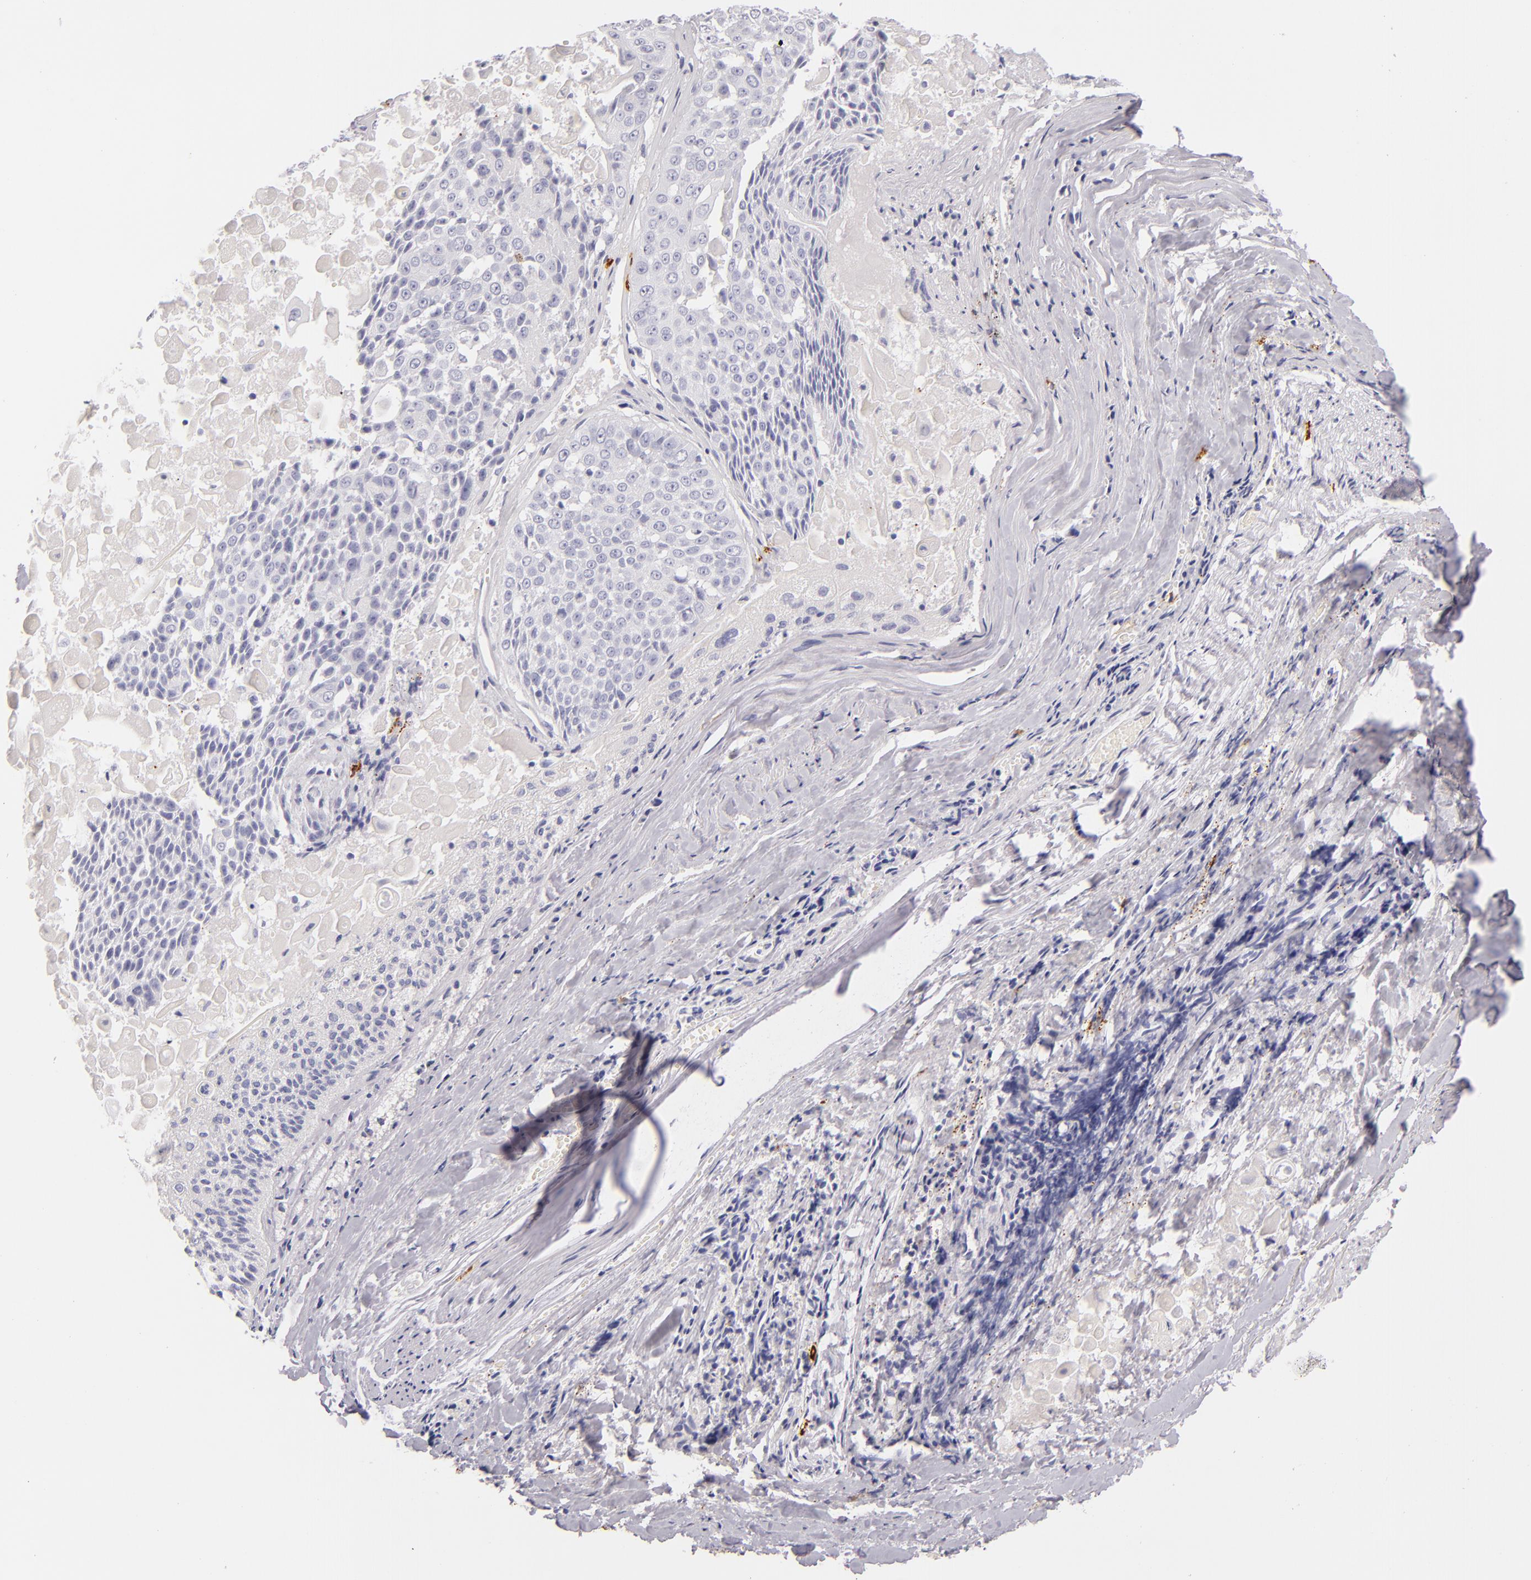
{"staining": {"intensity": "negative", "quantity": "none", "location": "none"}, "tissue": "lung cancer", "cell_type": "Tumor cells", "image_type": "cancer", "snomed": [{"axis": "morphology", "description": "Adenocarcinoma, NOS"}, {"axis": "topography", "description": "Lung"}], "caption": "High power microscopy photomicrograph of an immunohistochemistry photomicrograph of lung cancer (adenocarcinoma), revealing no significant staining in tumor cells. Nuclei are stained in blue.", "gene": "TPSD1", "patient": {"sex": "male", "age": 60}}